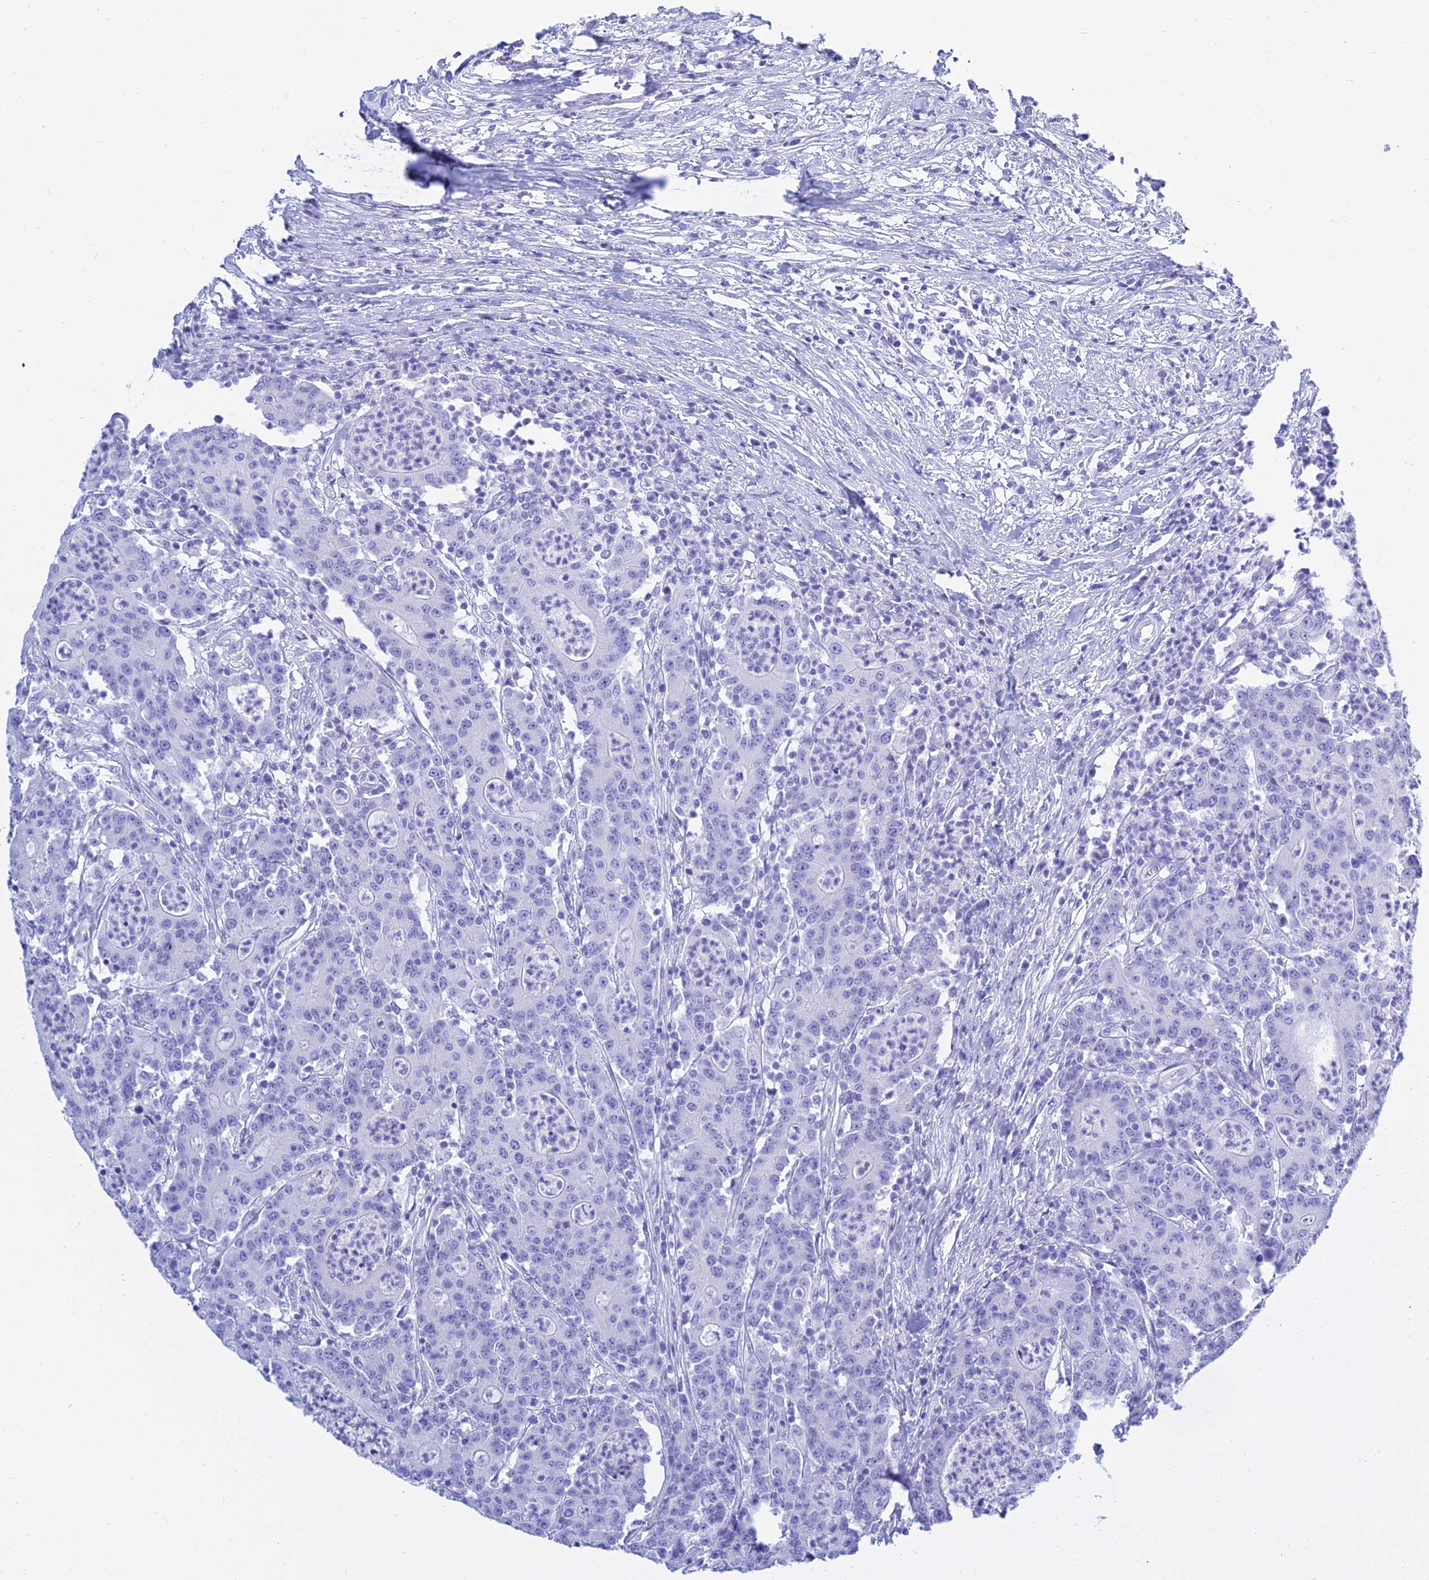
{"staining": {"intensity": "negative", "quantity": "none", "location": "none"}, "tissue": "colorectal cancer", "cell_type": "Tumor cells", "image_type": "cancer", "snomed": [{"axis": "morphology", "description": "Adenocarcinoma, NOS"}, {"axis": "topography", "description": "Colon"}], "caption": "High magnification brightfield microscopy of colorectal cancer (adenocarcinoma) stained with DAB (brown) and counterstained with hematoxylin (blue): tumor cells show no significant staining.", "gene": "PATE4", "patient": {"sex": "male", "age": 83}}